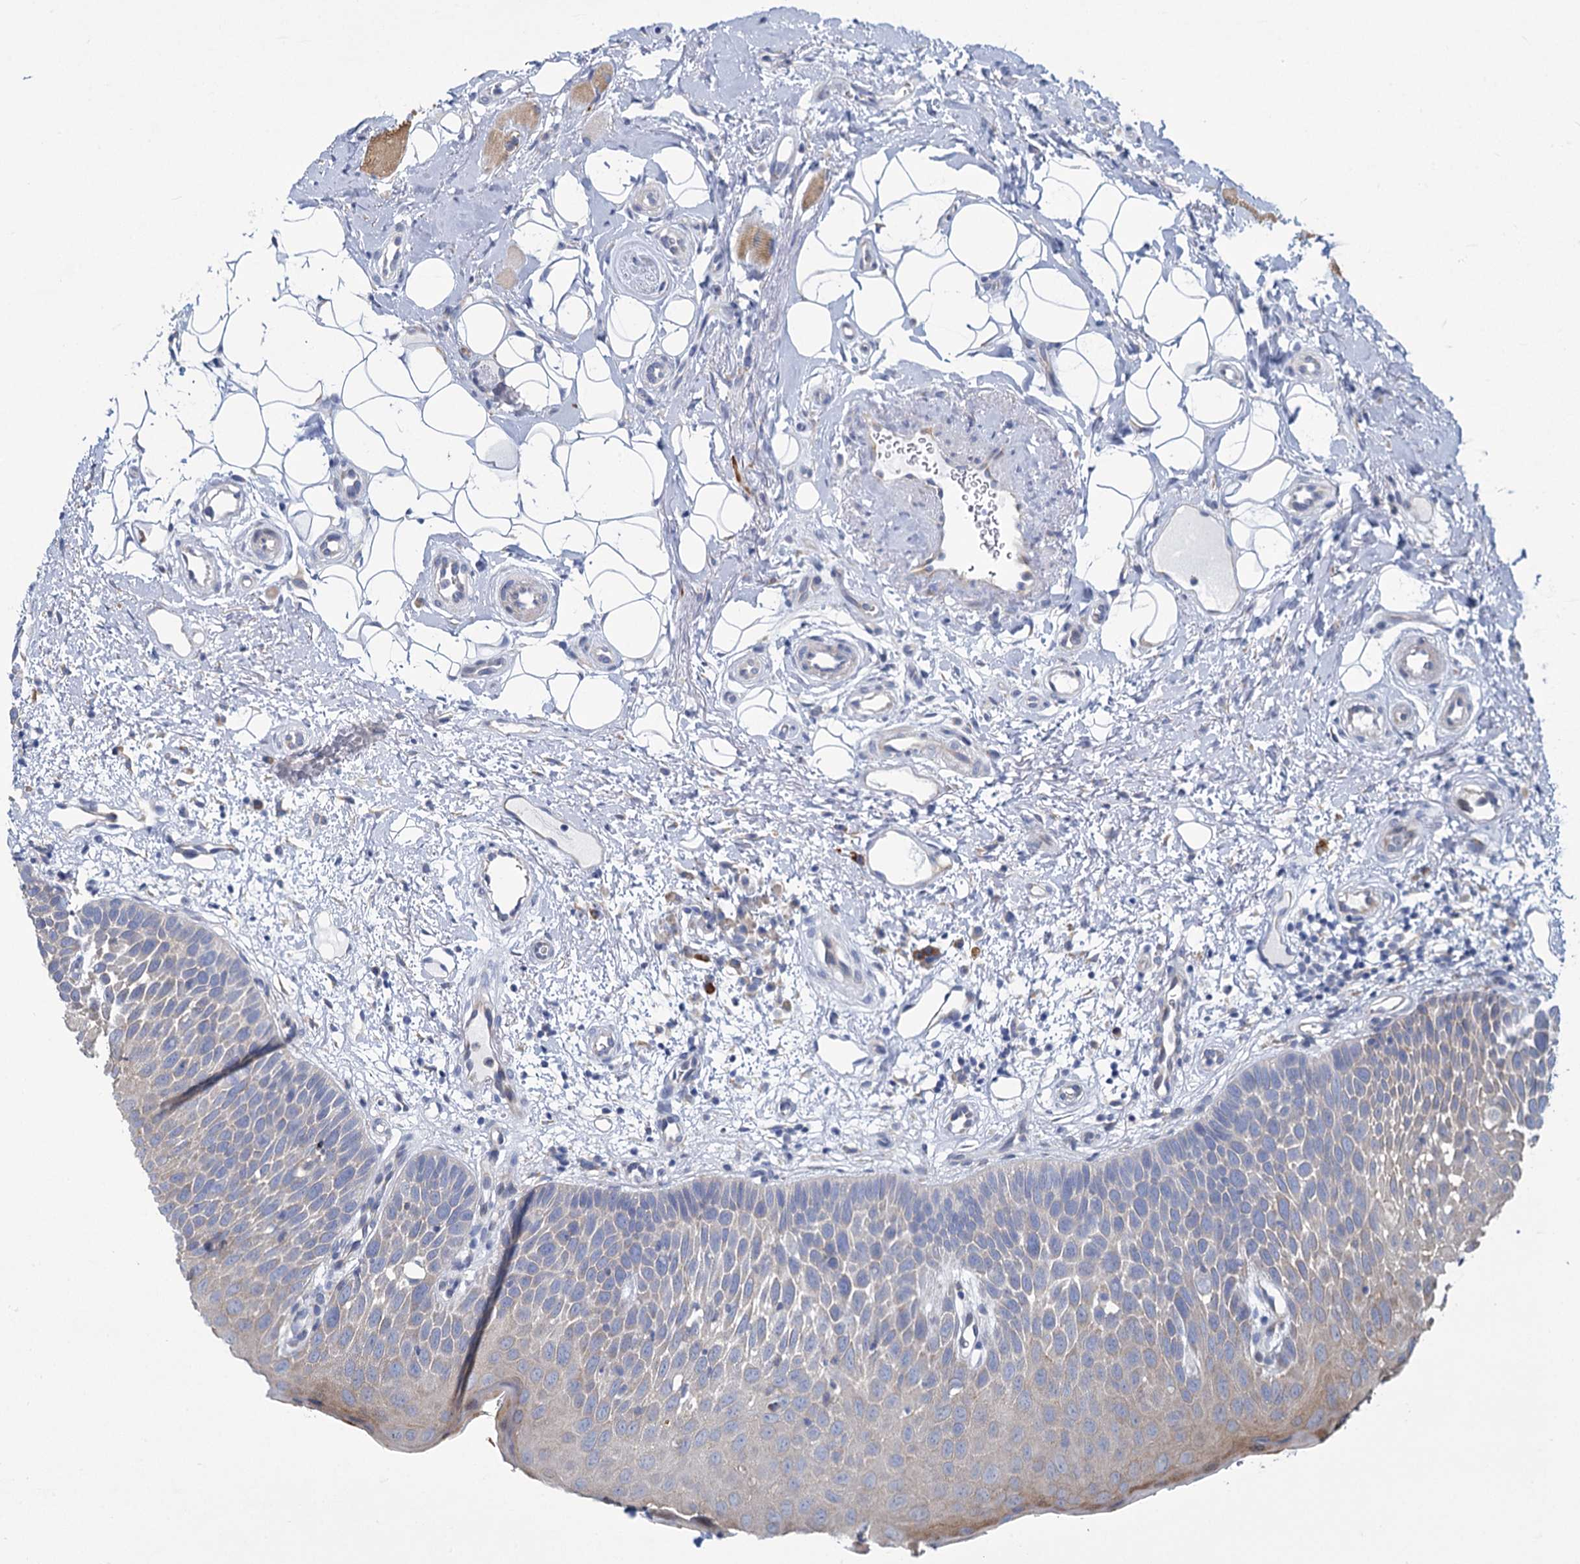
{"staining": {"intensity": "weak", "quantity": "25%-75%", "location": "cytoplasmic/membranous"}, "tissue": "oral mucosa", "cell_type": "Squamous epithelial cells", "image_type": "normal", "snomed": [{"axis": "morphology", "description": "No evidence of malignacy"}, {"axis": "topography", "description": "Oral tissue"}, {"axis": "topography", "description": "Head-Neck"}], "caption": "Squamous epithelial cells exhibit low levels of weak cytoplasmic/membranous staining in about 25%-75% of cells in normal human oral mucosa.", "gene": "PRSS35", "patient": {"sex": "male", "age": 68}}